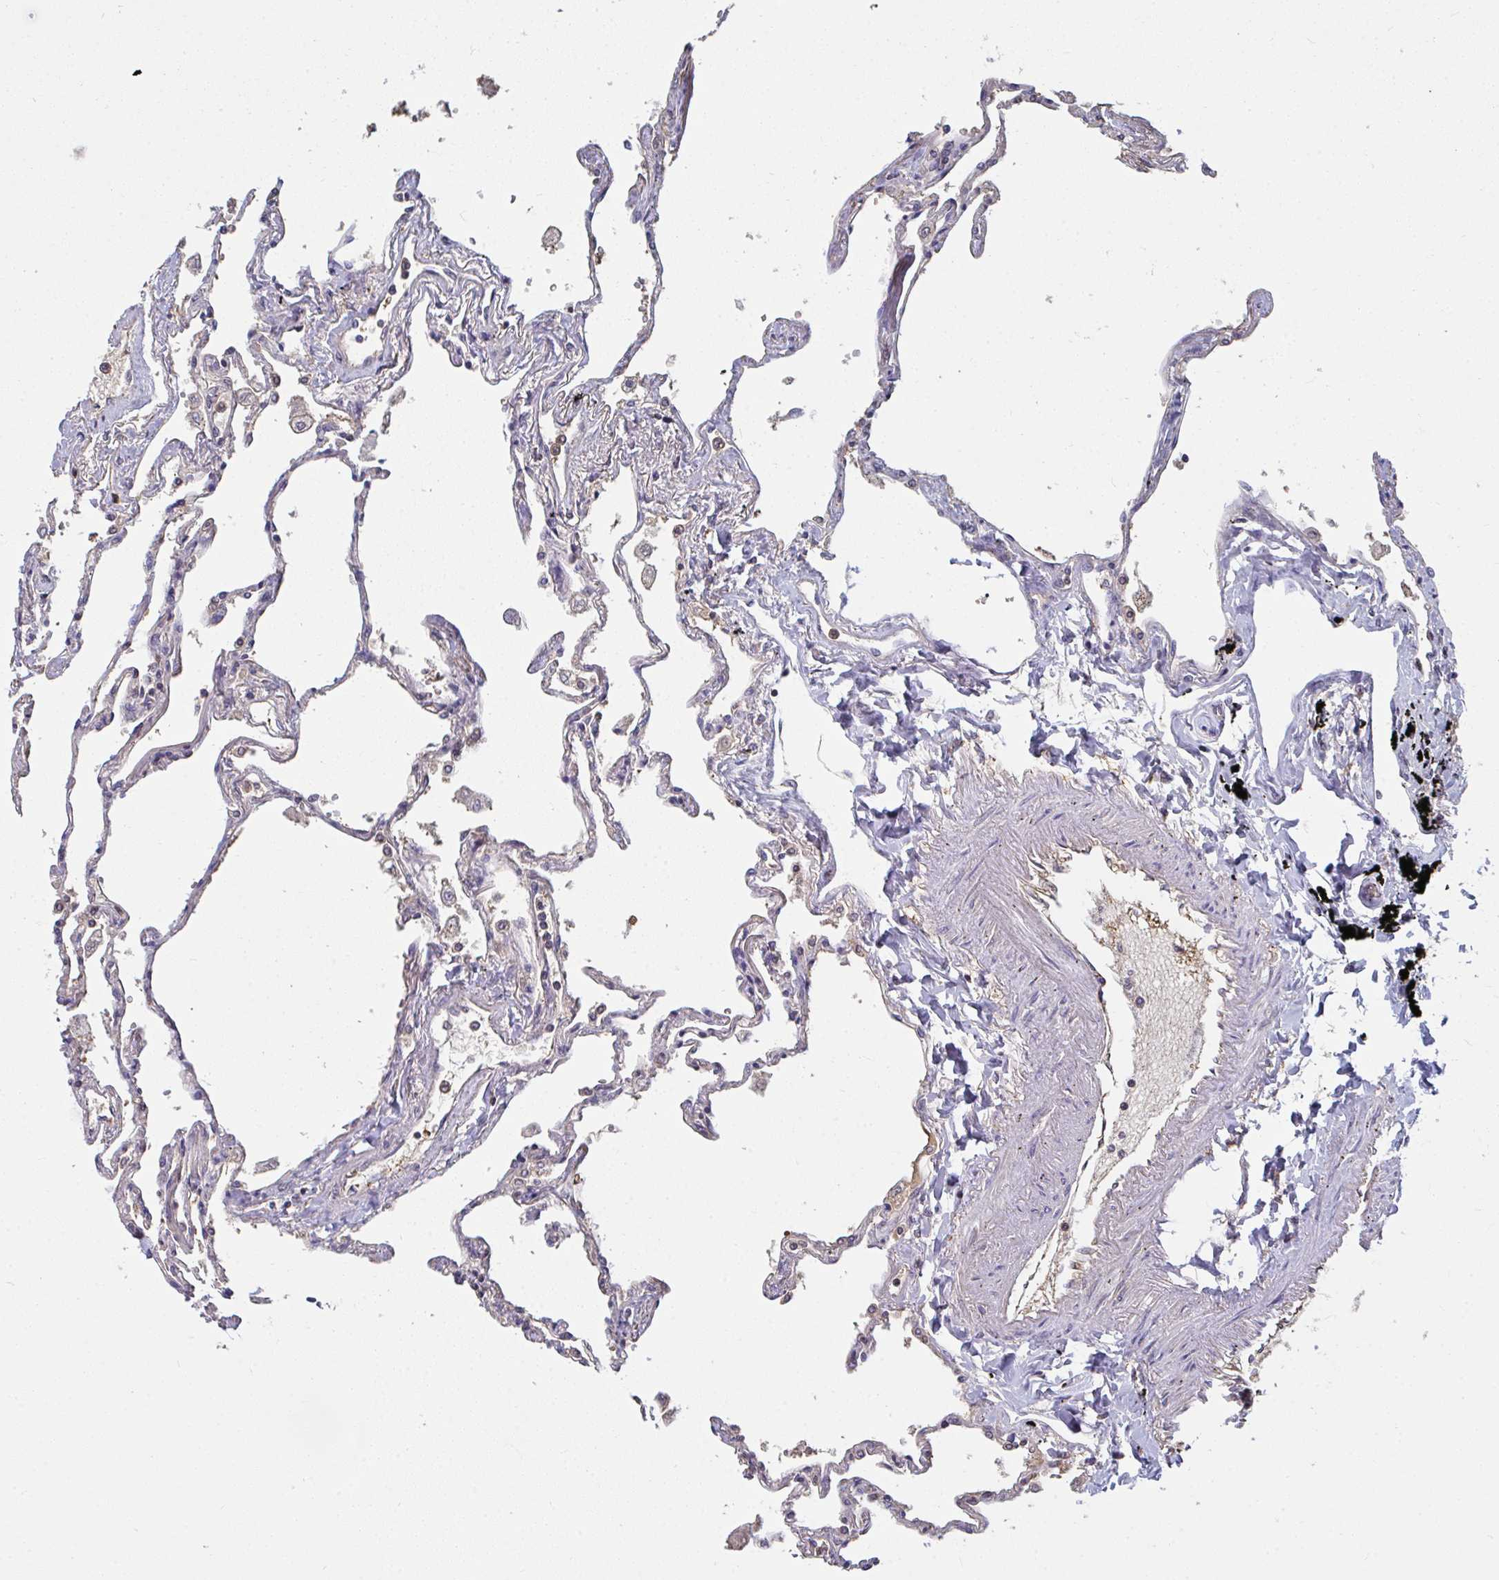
{"staining": {"intensity": "moderate", "quantity": "25%-75%", "location": "cytoplasmic/membranous"}, "tissue": "lung", "cell_type": "Alveolar cells", "image_type": "normal", "snomed": [{"axis": "morphology", "description": "Normal tissue, NOS"}, {"axis": "topography", "description": "Lung"}], "caption": "Approximately 25%-75% of alveolar cells in normal human lung display moderate cytoplasmic/membranous protein staining as visualized by brown immunohistochemical staining.", "gene": "TTC9C", "patient": {"sex": "female", "age": 67}}